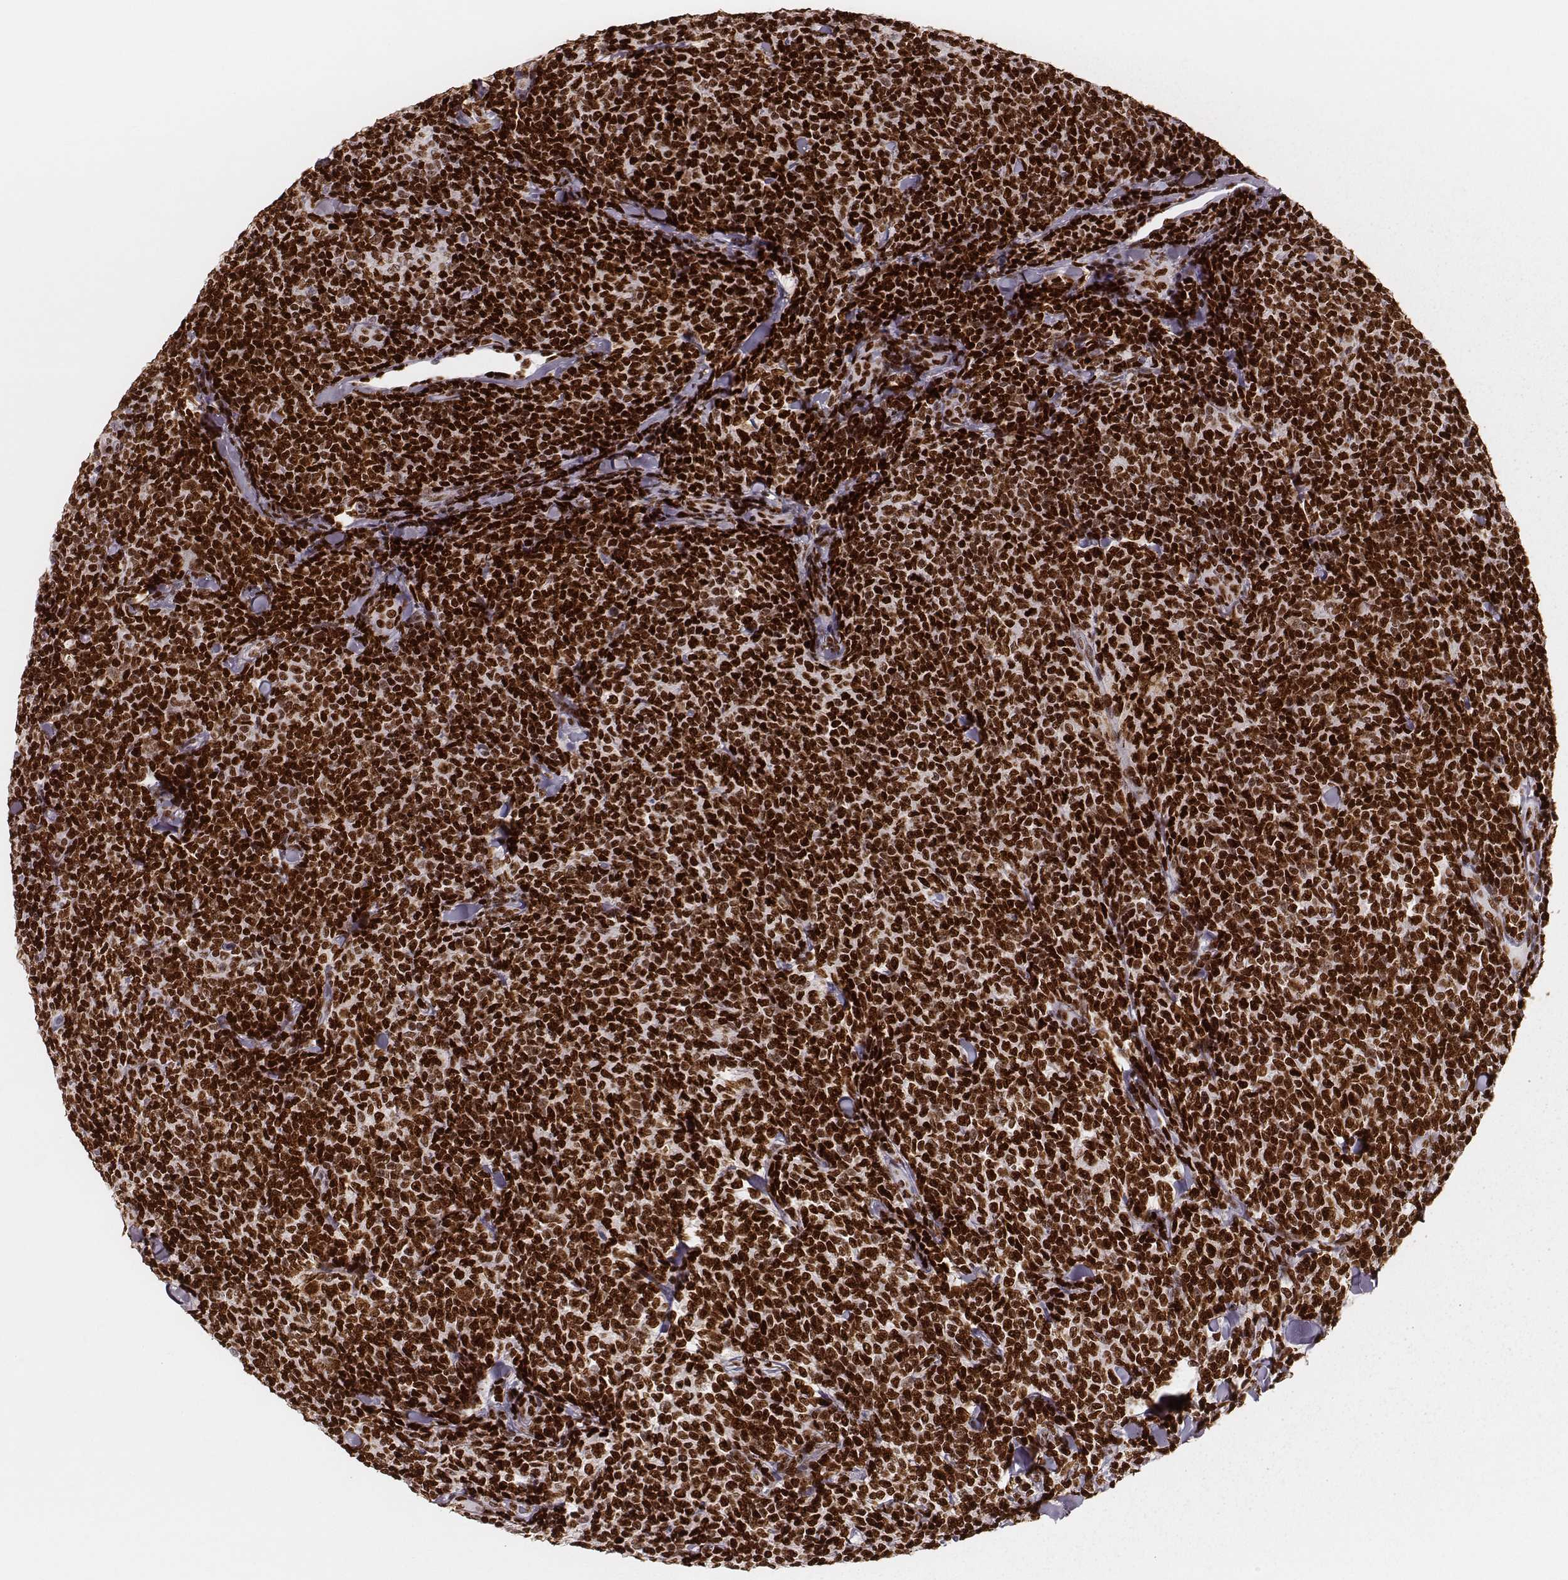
{"staining": {"intensity": "strong", "quantity": ">75%", "location": "nuclear"}, "tissue": "lymphoma", "cell_type": "Tumor cells", "image_type": "cancer", "snomed": [{"axis": "morphology", "description": "Malignant lymphoma, non-Hodgkin's type, Low grade"}, {"axis": "topography", "description": "Lymph node"}], "caption": "This is an image of IHC staining of malignant lymphoma, non-Hodgkin's type (low-grade), which shows strong staining in the nuclear of tumor cells.", "gene": "PARP1", "patient": {"sex": "female", "age": 56}}